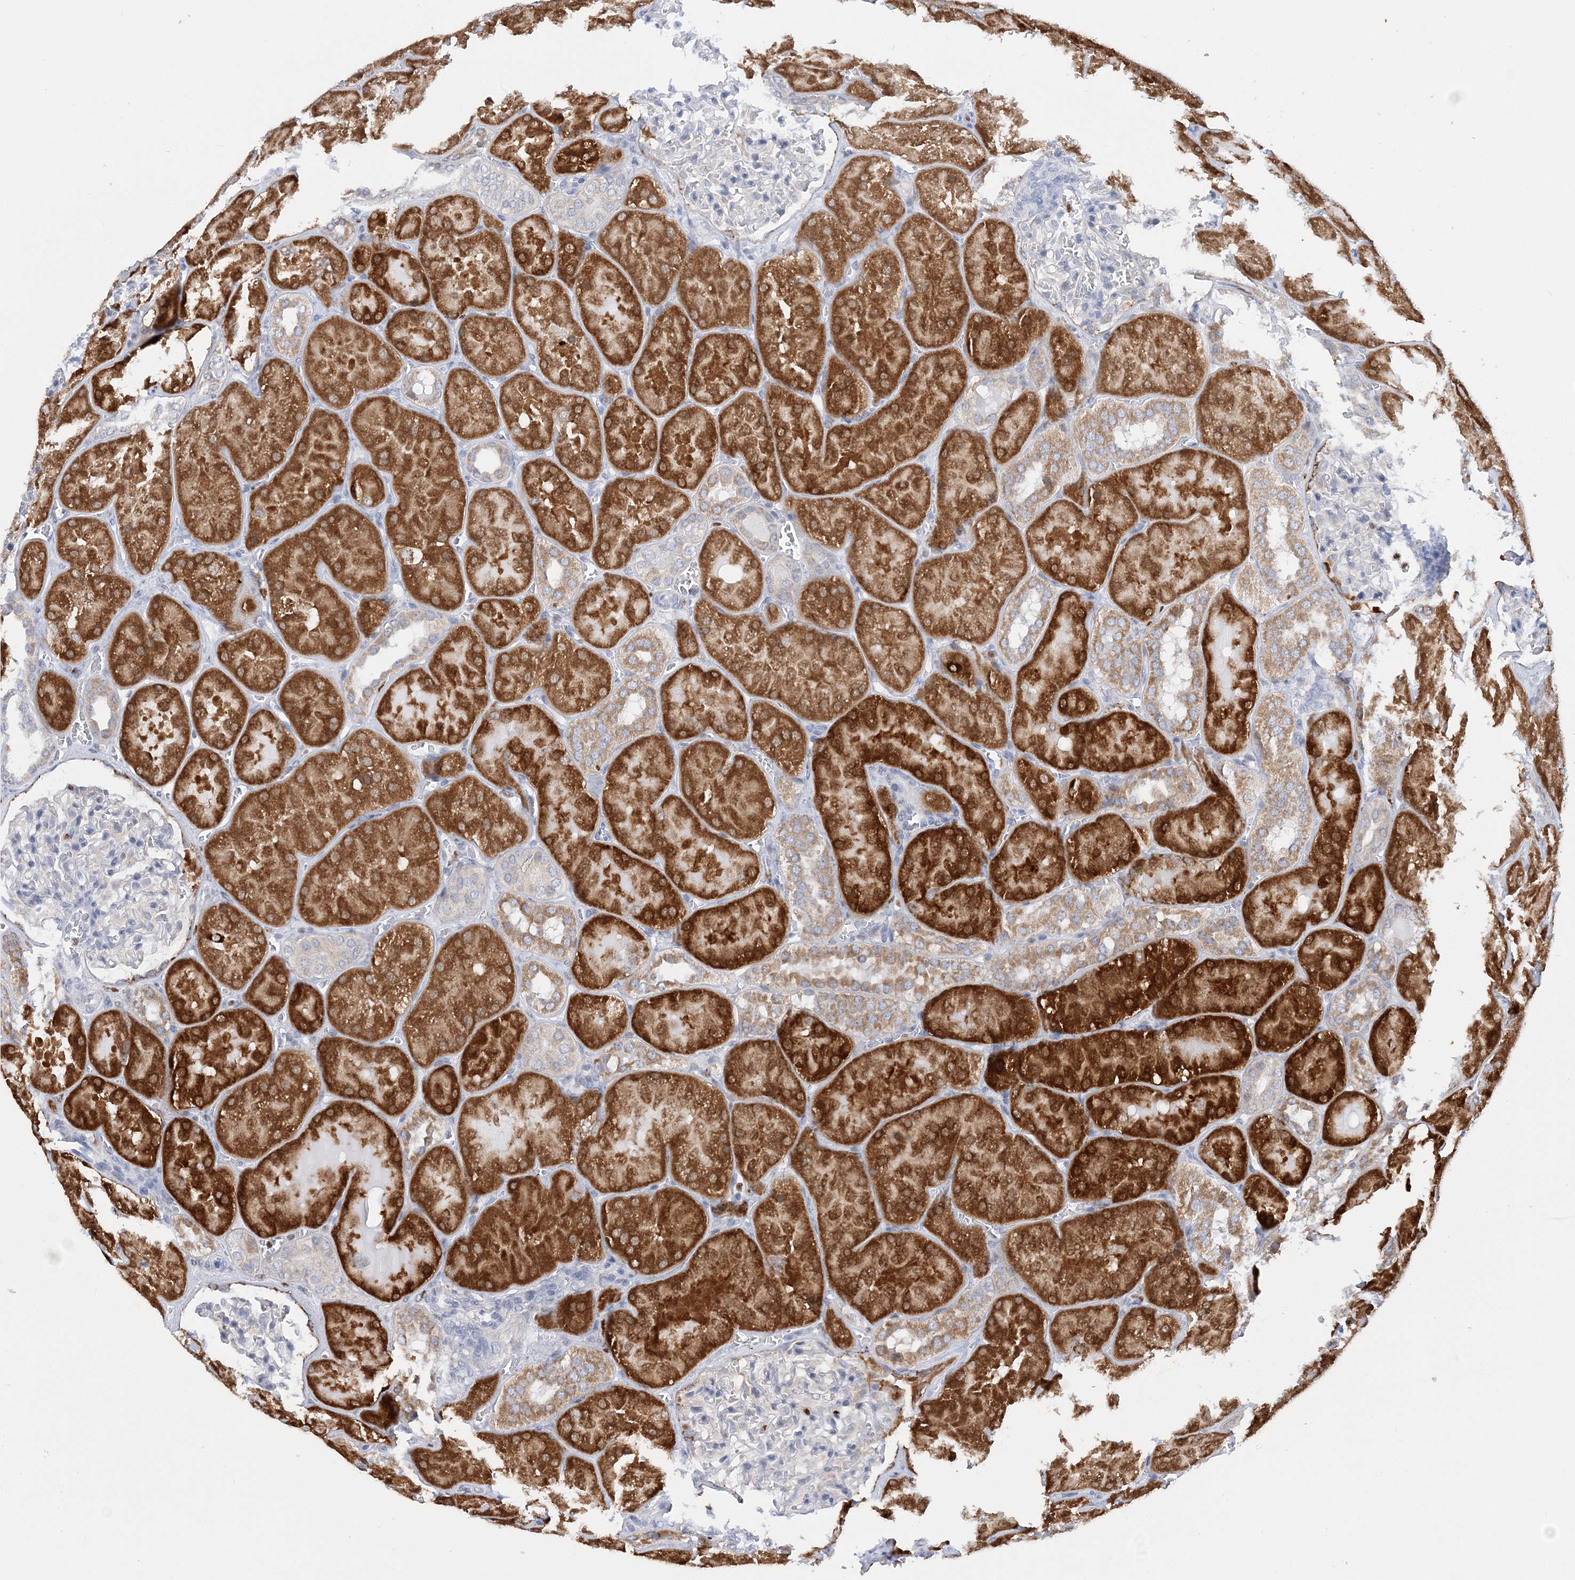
{"staining": {"intensity": "negative", "quantity": "none", "location": "none"}, "tissue": "kidney", "cell_type": "Cells in glomeruli", "image_type": "normal", "snomed": [{"axis": "morphology", "description": "Normal tissue, NOS"}, {"axis": "topography", "description": "Kidney"}], "caption": "Photomicrograph shows no significant protein staining in cells in glomeruli of unremarkable kidney.", "gene": "NIT2", "patient": {"sex": "male", "age": 28}}